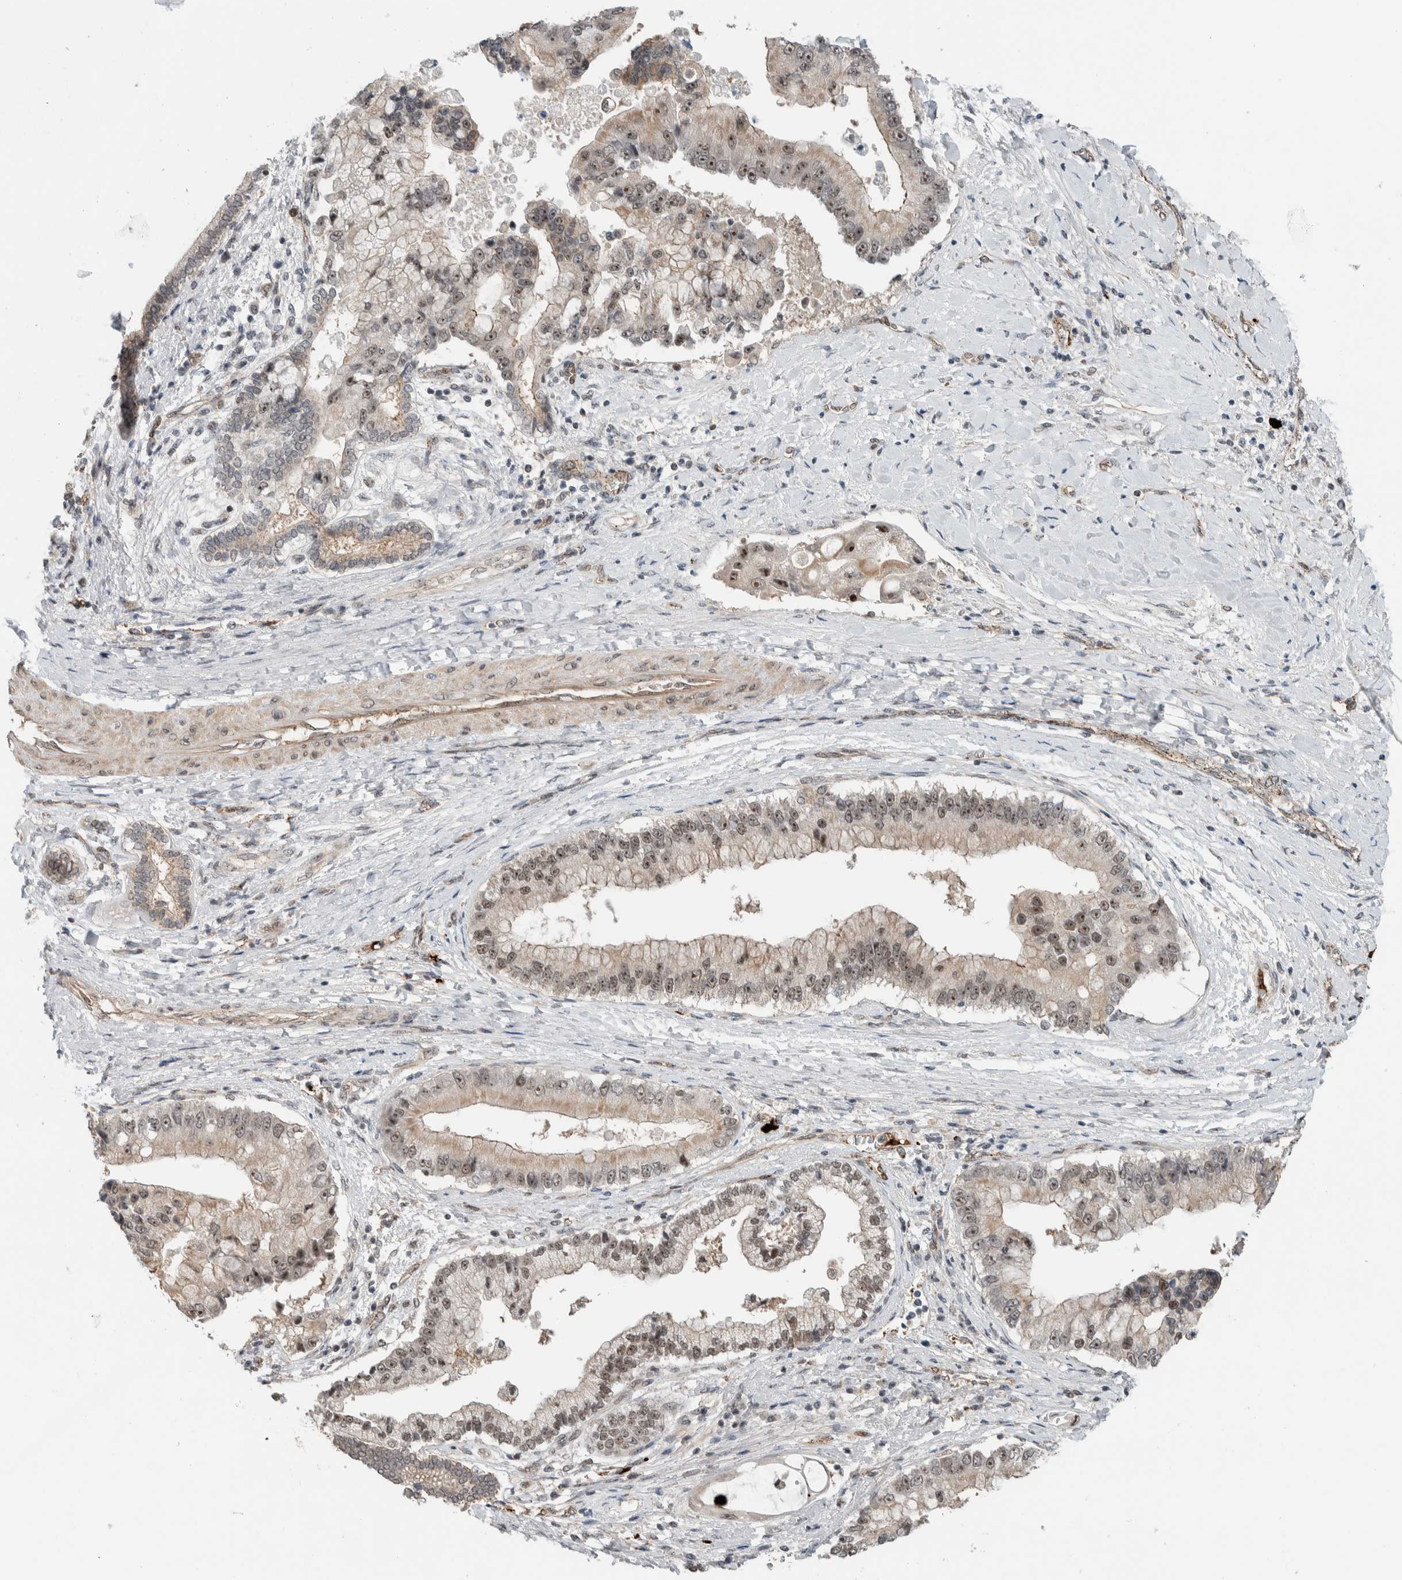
{"staining": {"intensity": "moderate", "quantity": ">75%", "location": "nuclear"}, "tissue": "liver cancer", "cell_type": "Tumor cells", "image_type": "cancer", "snomed": [{"axis": "morphology", "description": "Cholangiocarcinoma"}, {"axis": "topography", "description": "Liver"}], "caption": "Human liver cancer (cholangiocarcinoma) stained for a protein (brown) reveals moderate nuclear positive staining in about >75% of tumor cells.", "gene": "ZFP91", "patient": {"sex": "male", "age": 50}}